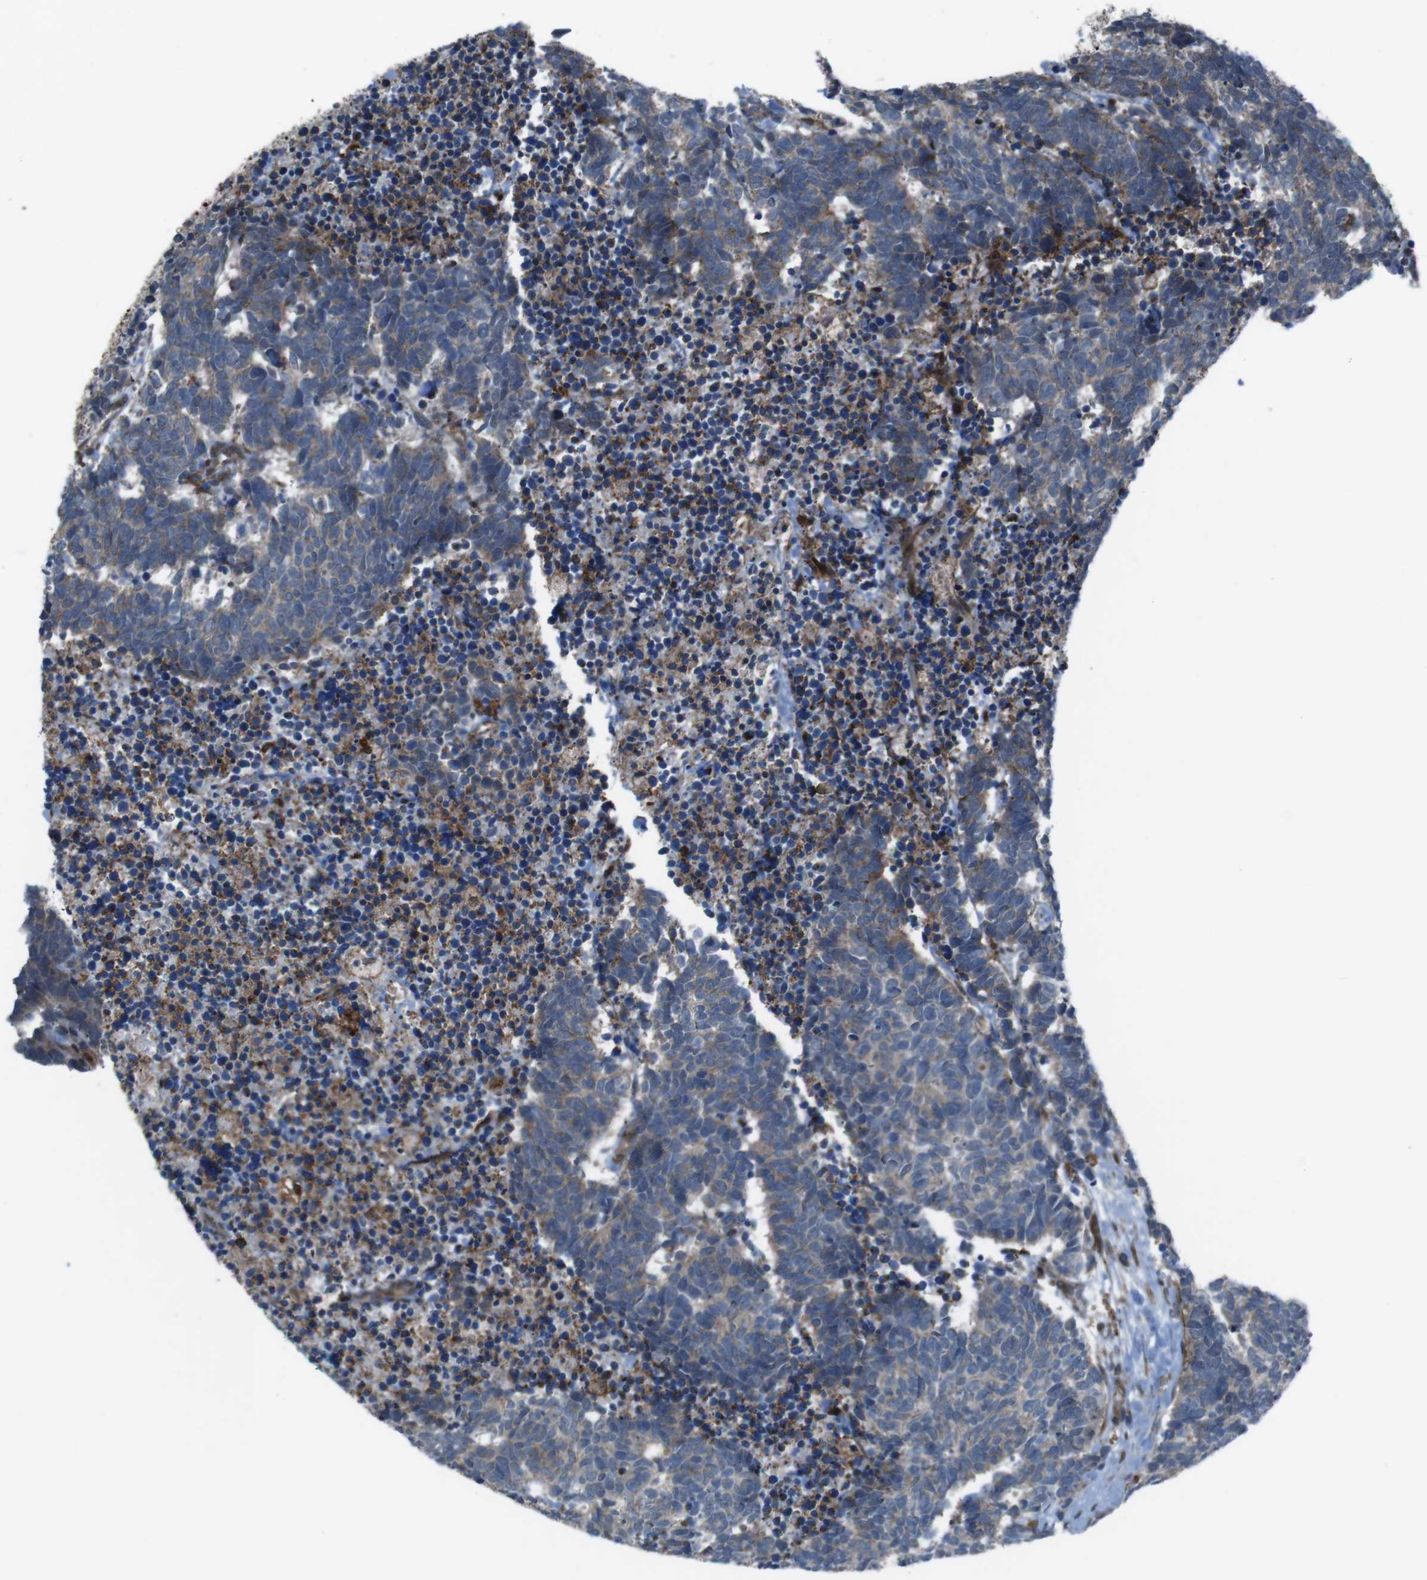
{"staining": {"intensity": "weak", "quantity": "25%-75%", "location": "cytoplasmic/membranous"}, "tissue": "carcinoid", "cell_type": "Tumor cells", "image_type": "cancer", "snomed": [{"axis": "morphology", "description": "Carcinoma, NOS"}, {"axis": "morphology", "description": "Carcinoid, malignant, NOS"}, {"axis": "topography", "description": "Urinary bladder"}], "caption": "IHC (DAB (3,3'-diaminobenzidine)) staining of human carcinoid exhibits weak cytoplasmic/membranous protein expression in approximately 25%-75% of tumor cells. IHC stains the protein in brown and the nuclei are stained blue.", "gene": "GDF10", "patient": {"sex": "male", "age": 57}}